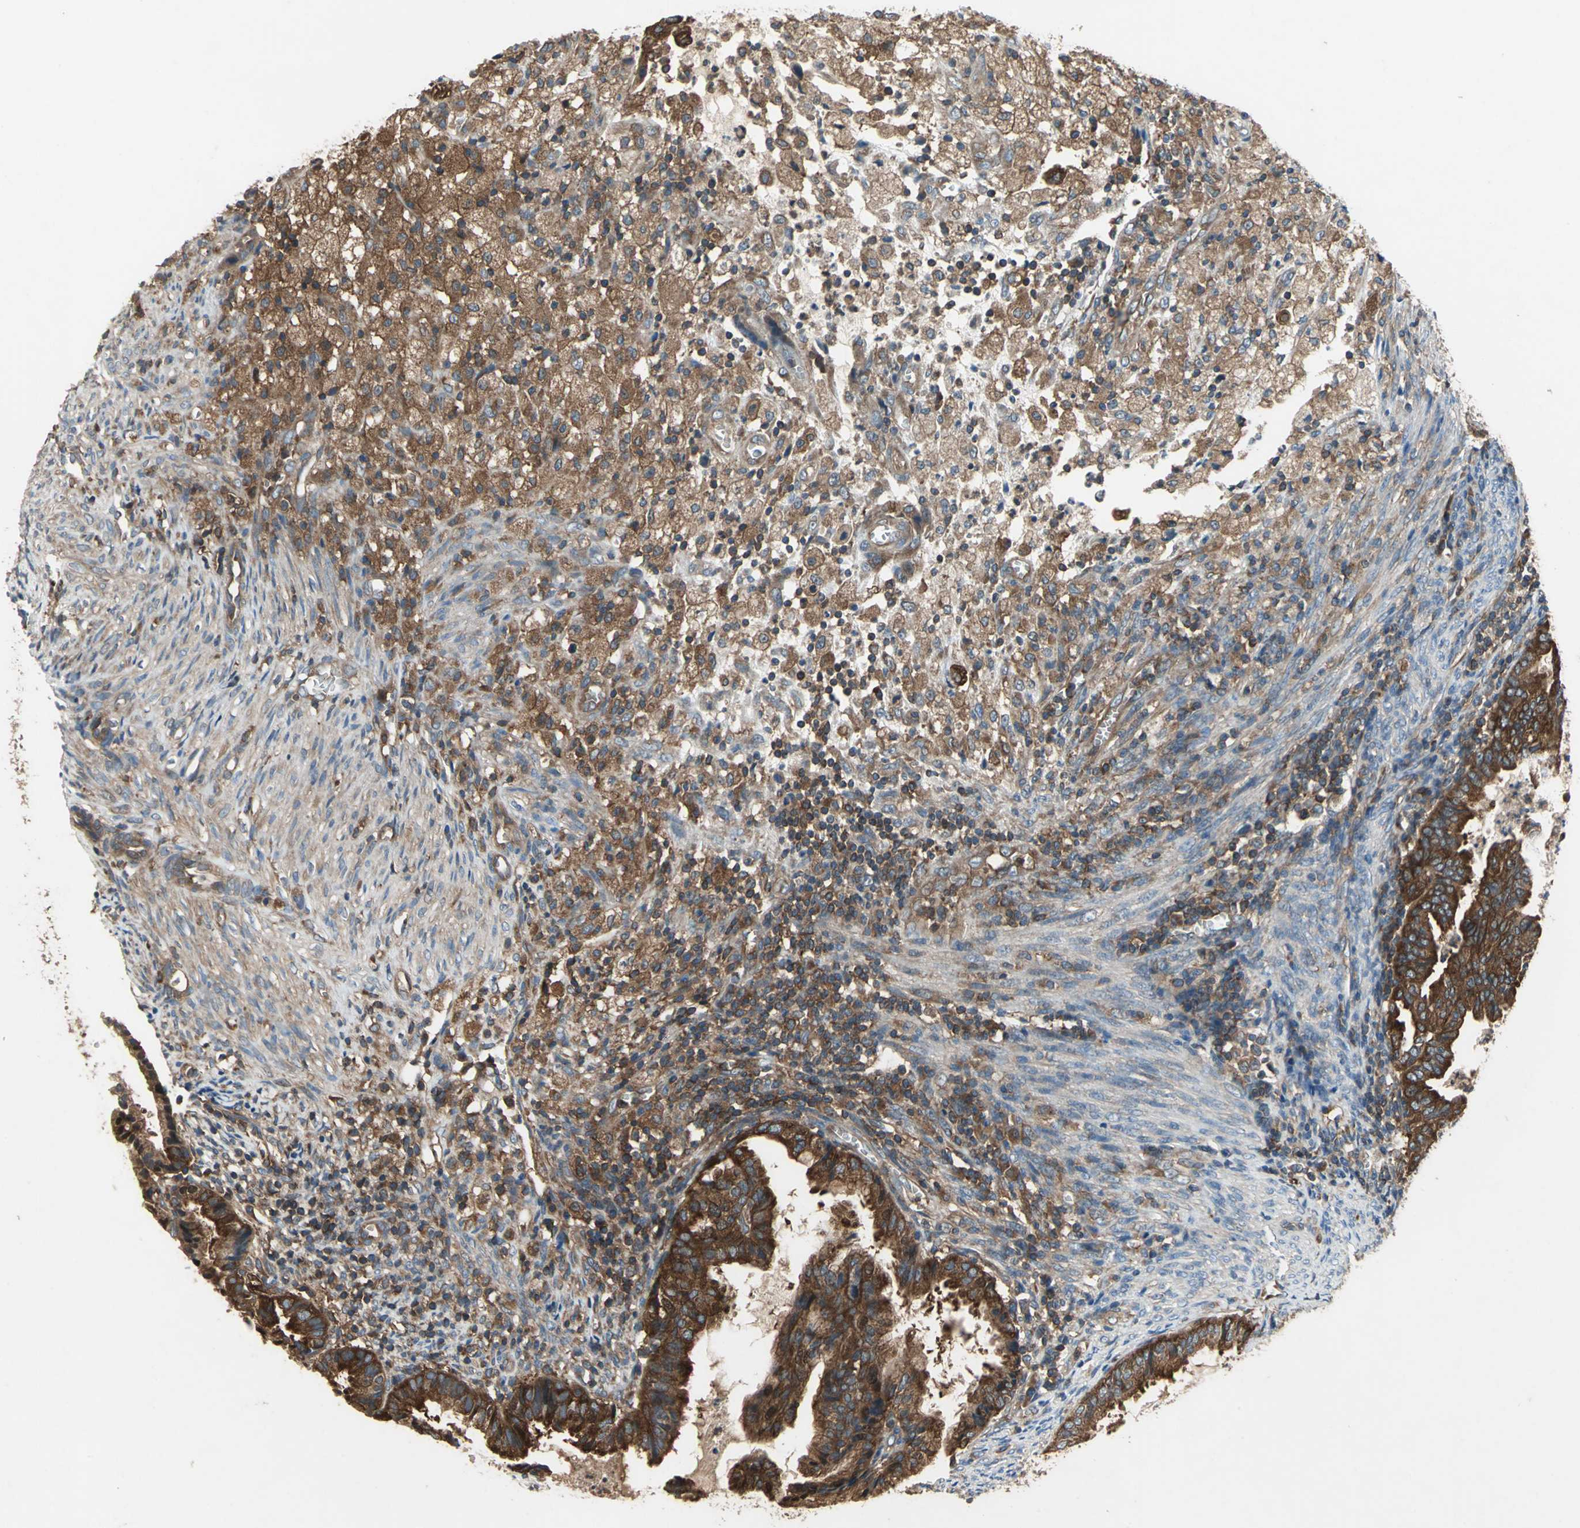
{"staining": {"intensity": "strong", "quantity": ">75%", "location": "cytoplasmic/membranous"}, "tissue": "cervical cancer", "cell_type": "Tumor cells", "image_type": "cancer", "snomed": [{"axis": "morphology", "description": "Normal tissue, NOS"}, {"axis": "morphology", "description": "Adenocarcinoma, NOS"}, {"axis": "topography", "description": "Cervix"}, {"axis": "topography", "description": "Endometrium"}], "caption": "Adenocarcinoma (cervical) tissue reveals strong cytoplasmic/membranous expression in approximately >75% of tumor cells", "gene": "CAPN1", "patient": {"sex": "female", "age": 86}}